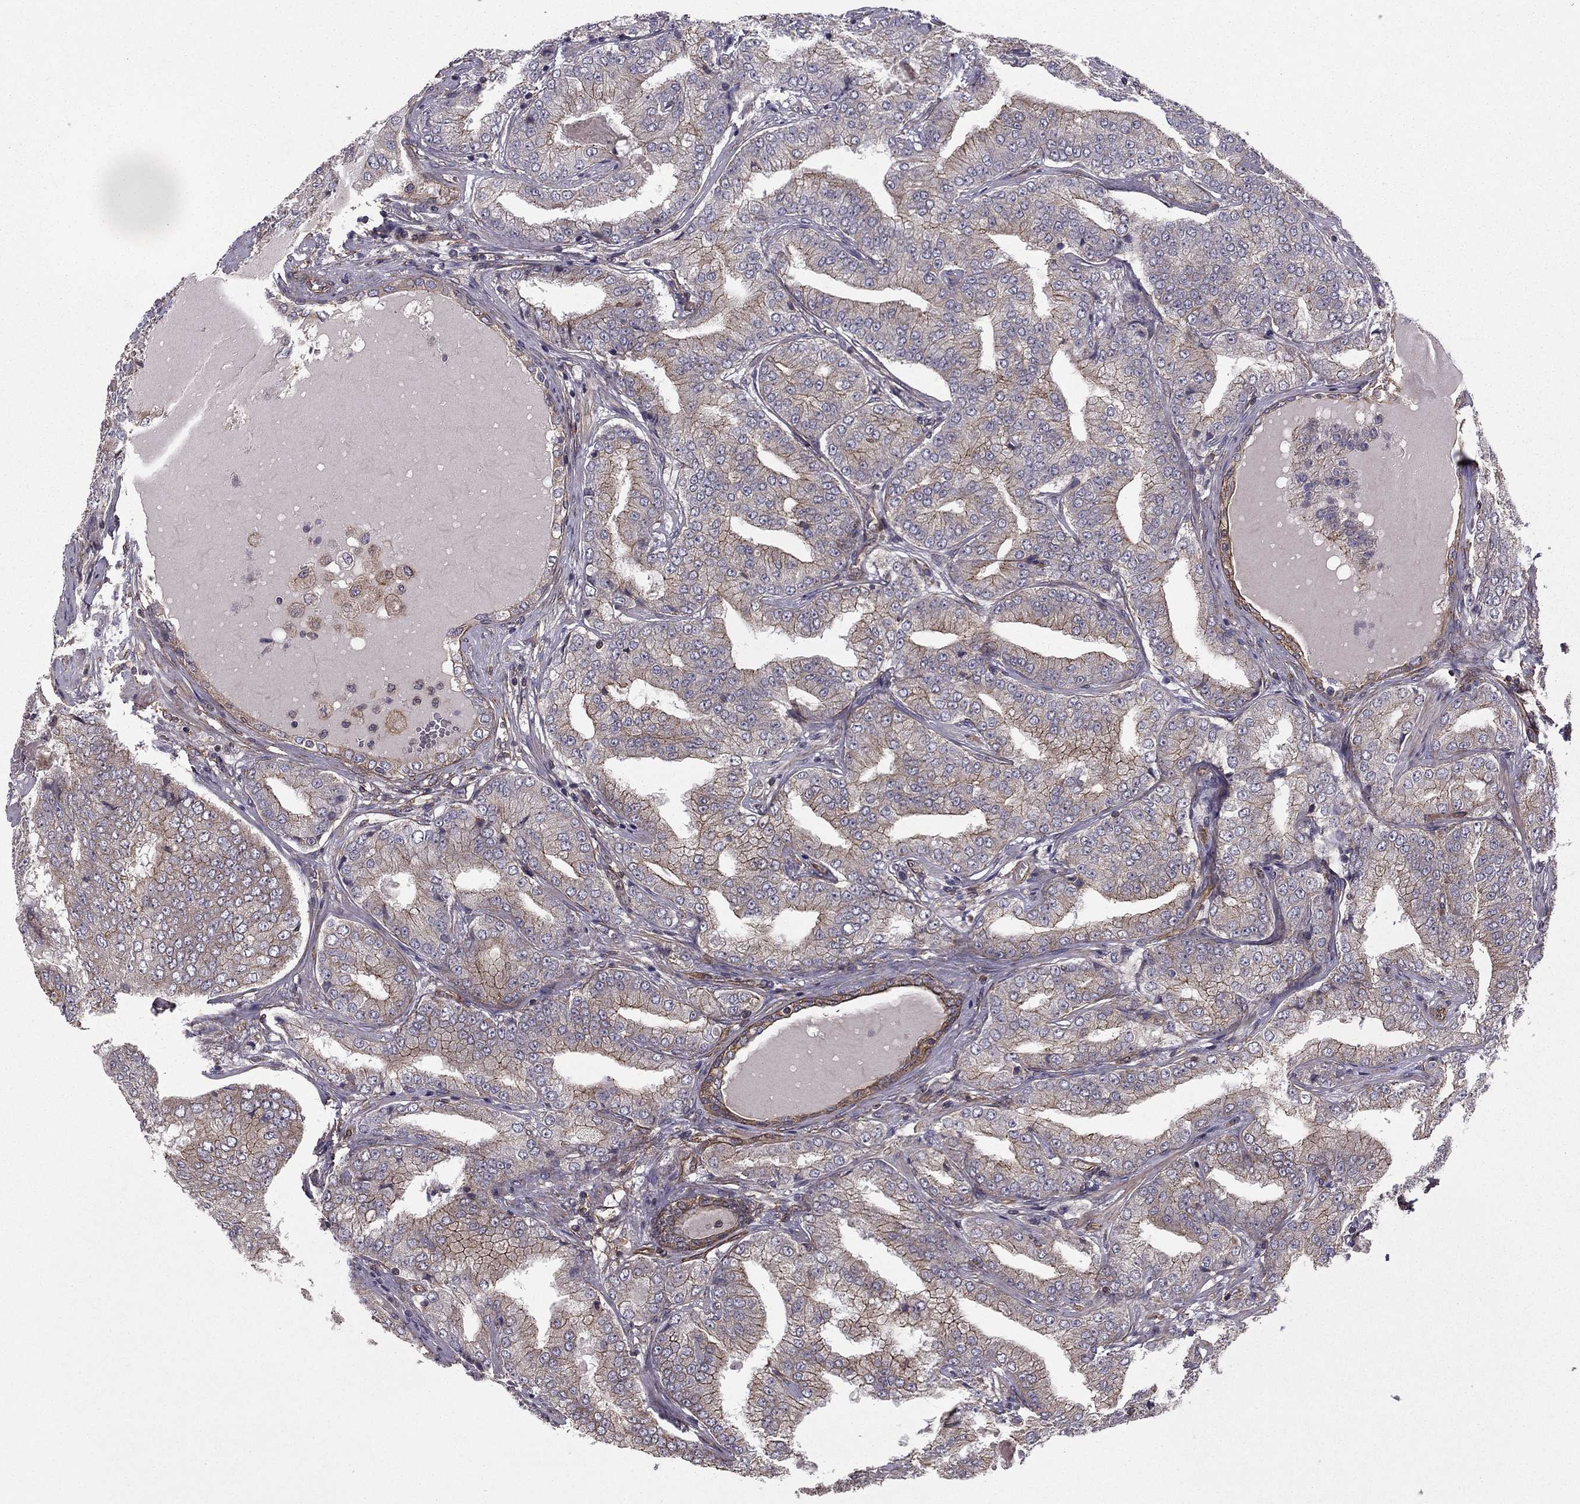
{"staining": {"intensity": "strong", "quantity": "<25%", "location": "cytoplasmic/membranous"}, "tissue": "prostate cancer", "cell_type": "Tumor cells", "image_type": "cancer", "snomed": [{"axis": "morphology", "description": "Adenocarcinoma, NOS"}, {"axis": "topography", "description": "Prostate"}], "caption": "Protein staining of prostate cancer (adenocarcinoma) tissue displays strong cytoplasmic/membranous positivity in approximately <25% of tumor cells.", "gene": "SHMT1", "patient": {"sex": "male", "age": 65}}